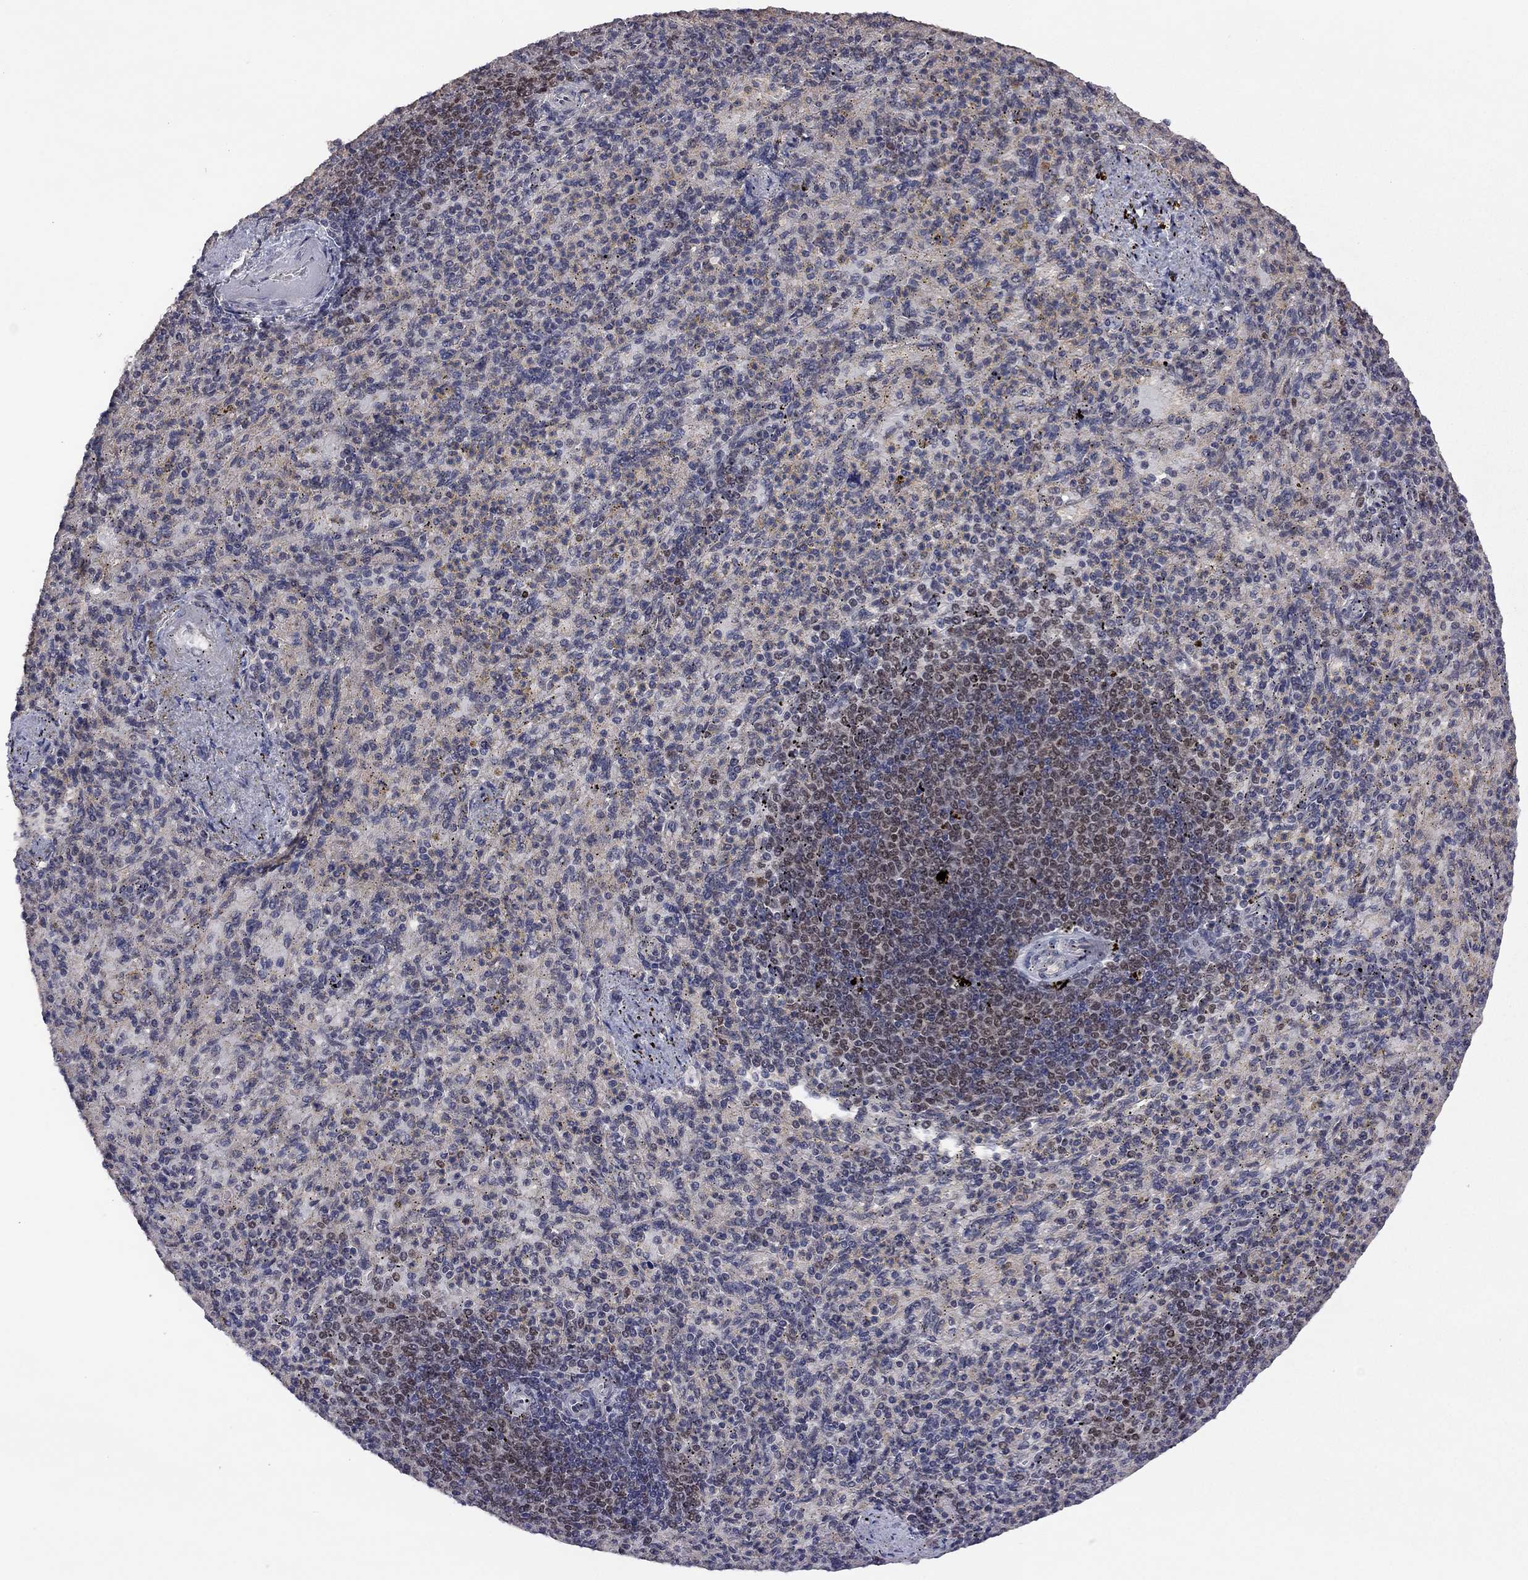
{"staining": {"intensity": "weak", "quantity": "<25%", "location": "cytoplasmic/membranous"}, "tissue": "spleen", "cell_type": "Cells in red pulp", "image_type": "normal", "snomed": [{"axis": "morphology", "description": "Normal tissue, NOS"}, {"axis": "topography", "description": "Spleen"}], "caption": "A high-resolution image shows immunohistochemistry (IHC) staining of benign spleen, which displays no significant expression in cells in red pulp.", "gene": "GPAA1", "patient": {"sex": "female", "age": 74}}